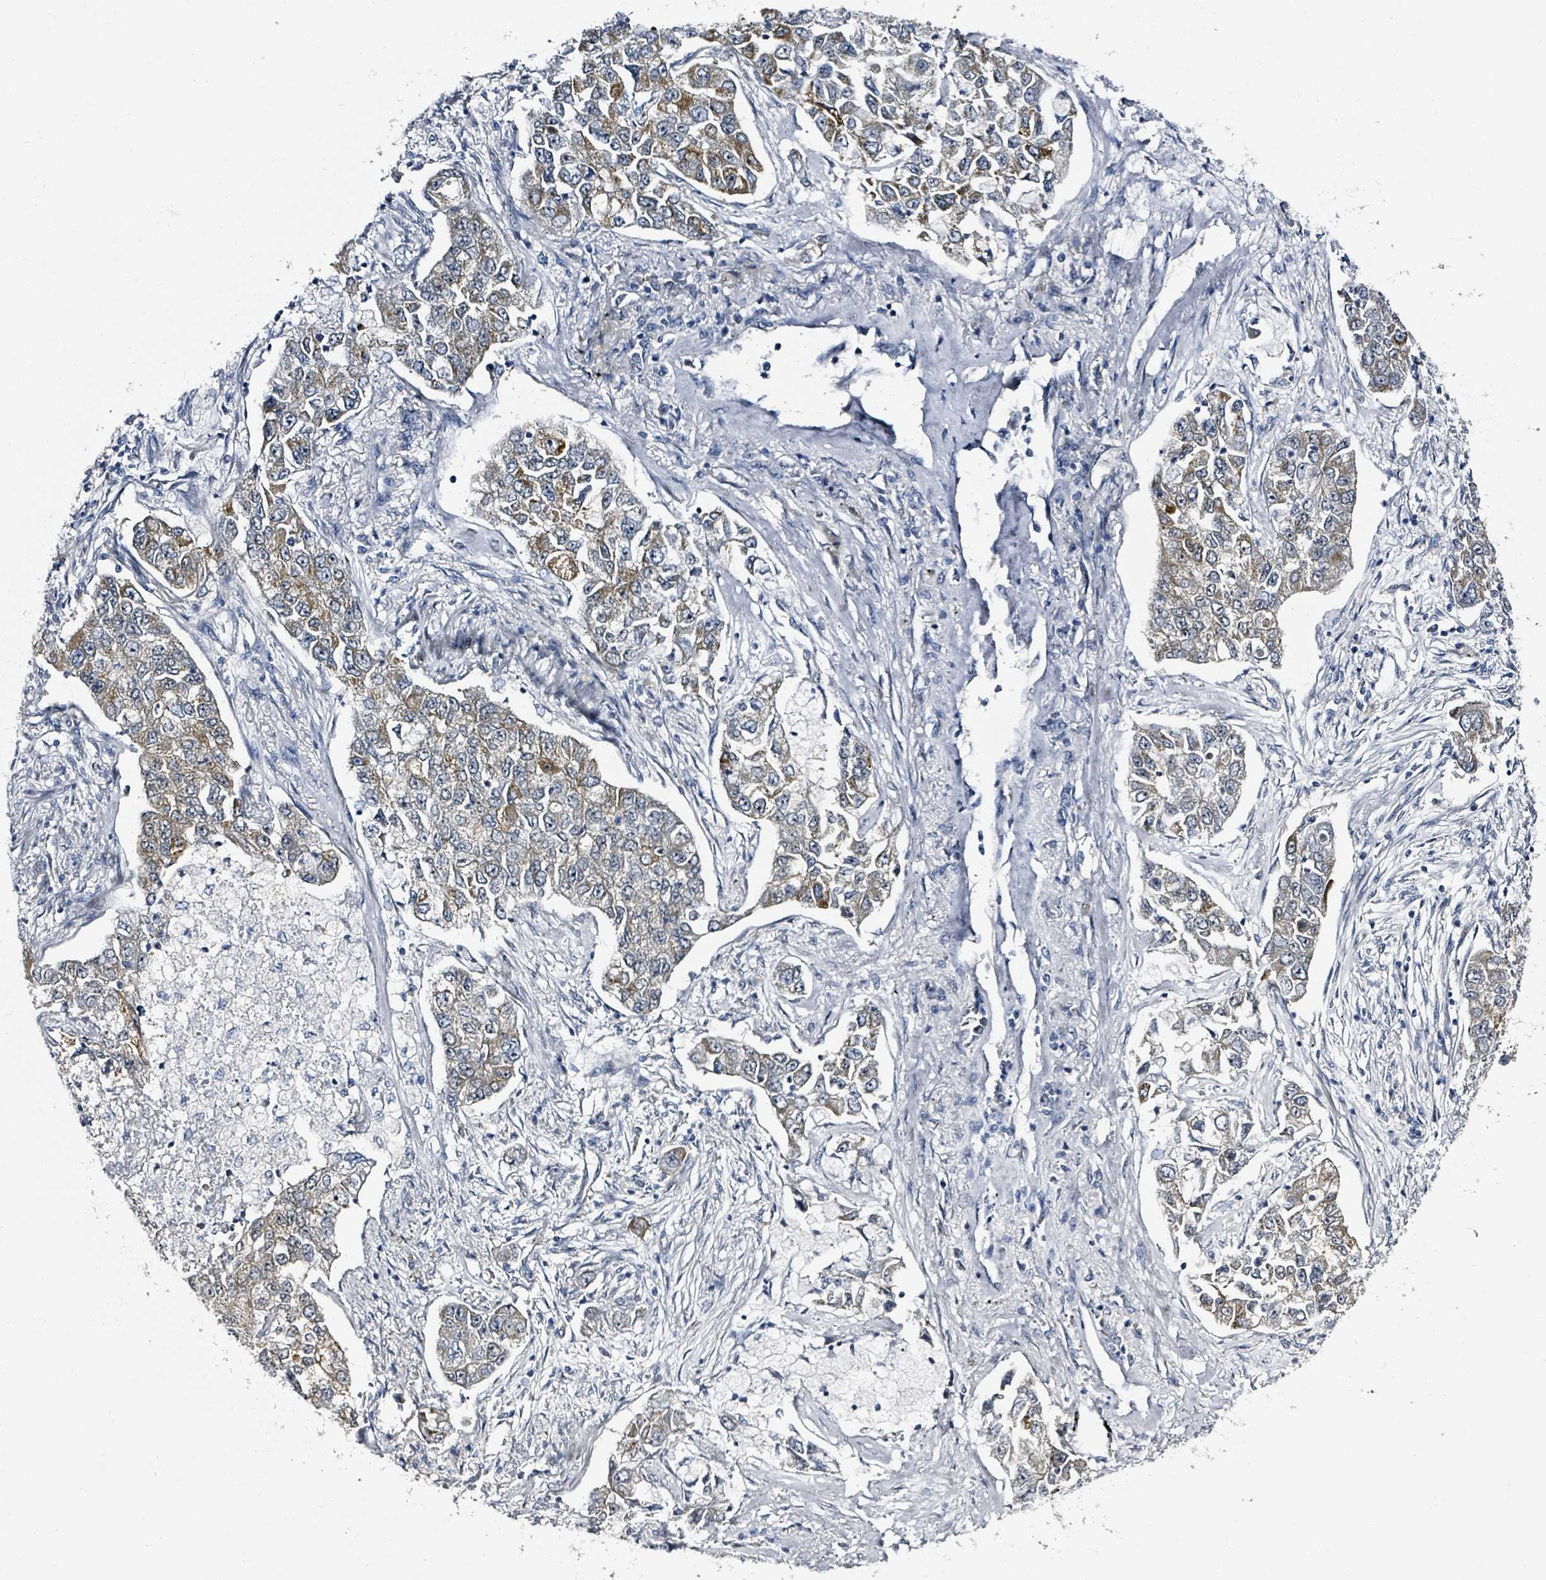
{"staining": {"intensity": "strong", "quantity": "25%-75%", "location": "cytoplasmic/membranous"}, "tissue": "lung cancer", "cell_type": "Tumor cells", "image_type": "cancer", "snomed": [{"axis": "morphology", "description": "Adenocarcinoma, NOS"}, {"axis": "topography", "description": "Lung"}], "caption": "An immunohistochemistry (IHC) photomicrograph of neoplastic tissue is shown. Protein staining in brown labels strong cytoplasmic/membranous positivity in lung cancer within tumor cells.", "gene": "B3GAT3", "patient": {"sex": "male", "age": 49}}